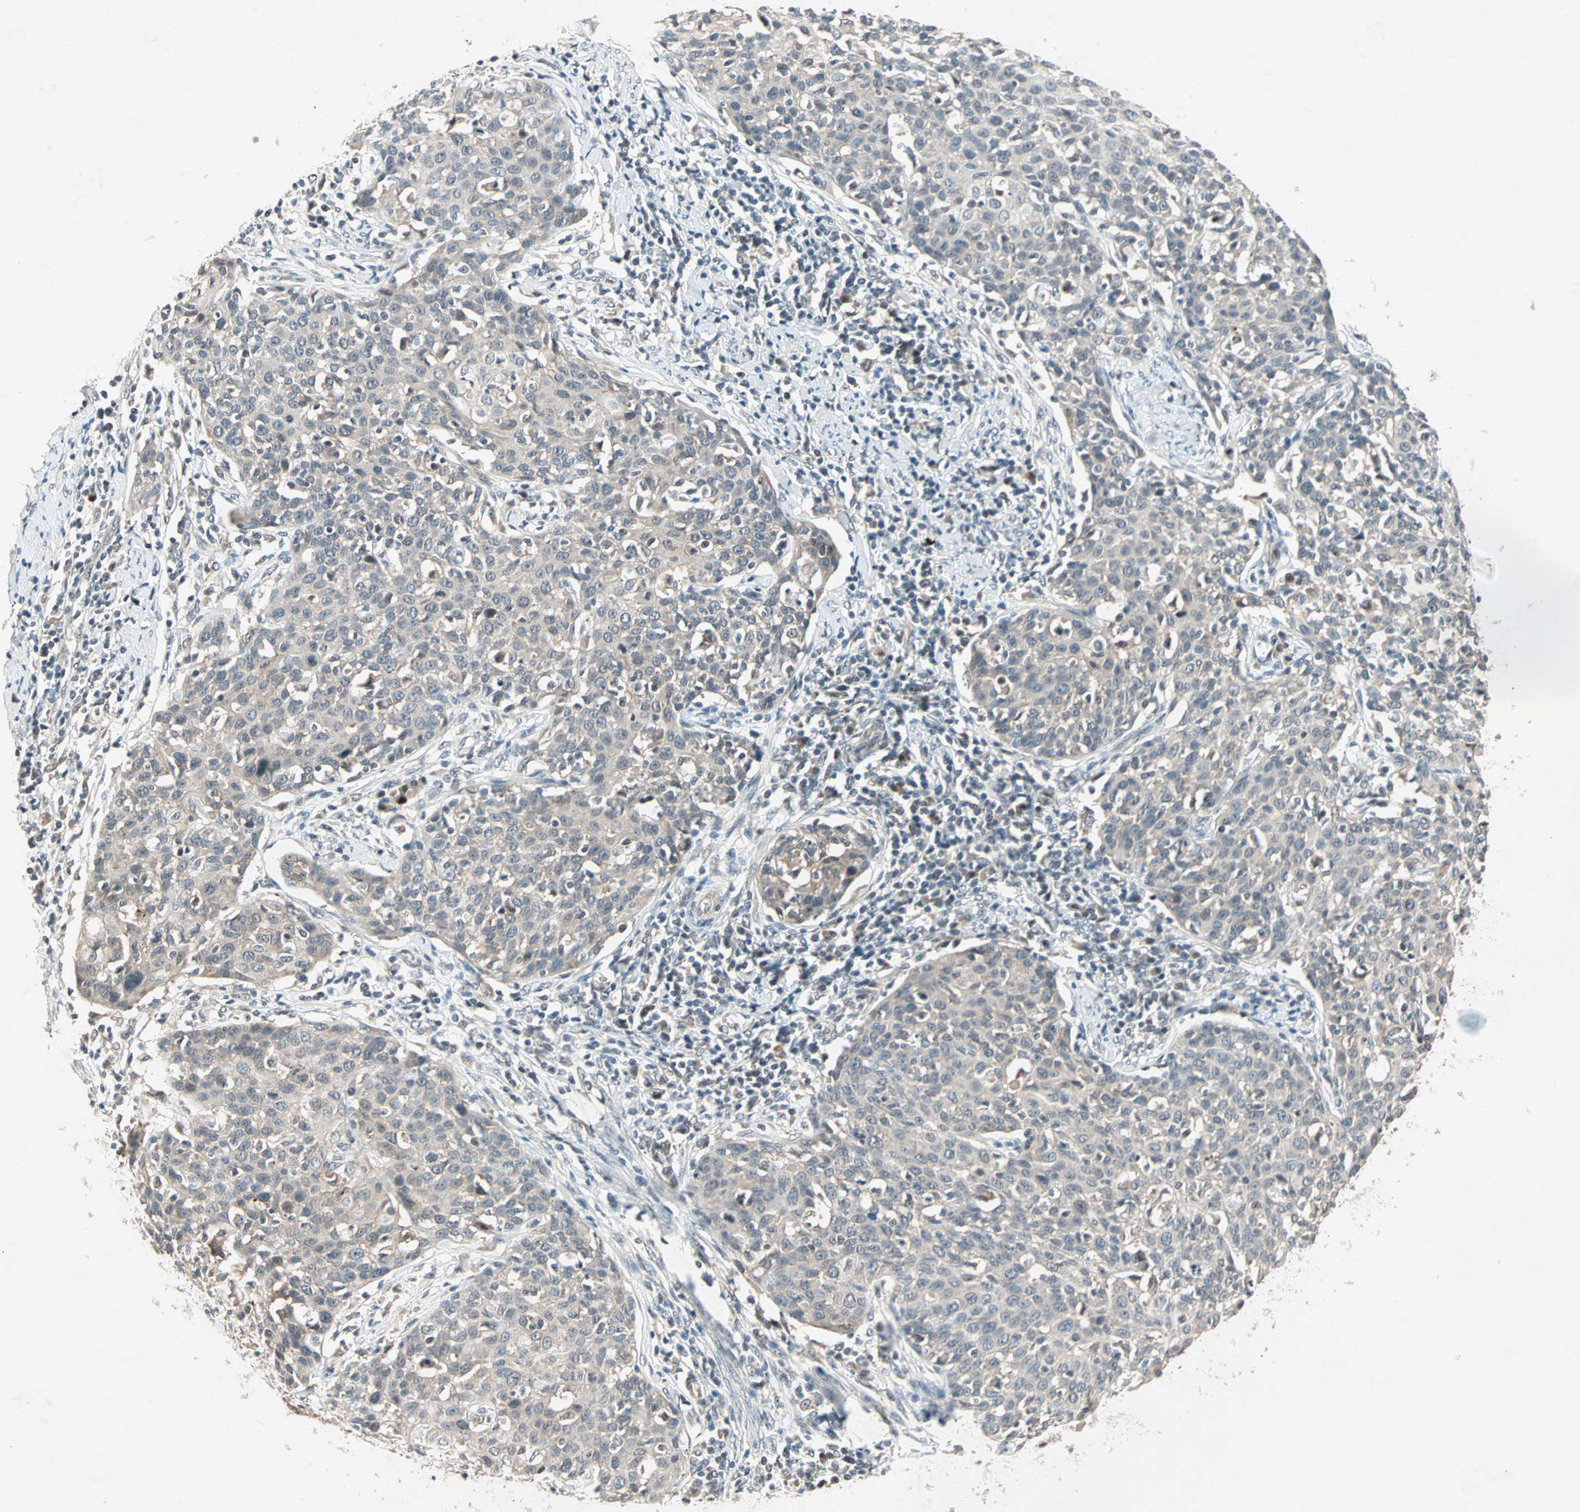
{"staining": {"intensity": "weak", "quantity": "25%-75%", "location": "cytoplasmic/membranous"}, "tissue": "cervical cancer", "cell_type": "Tumor cells", "image_type": "cancer", "snomed": [{"axis": "morphology", "description": "Squamous cell carcinoma, NOS"}, {"axis": "topography", "description": "Cervix"}], "caption": "The image displays immunohistochemical staining of cervical cancer (squamous cell carcinoma). There is weak cytoplasmic/membranous positivity is present in approximately 25%-75% of tumor cells.", "gene": "PGBD1", "patient": {"sex": "female", "age": 38}}